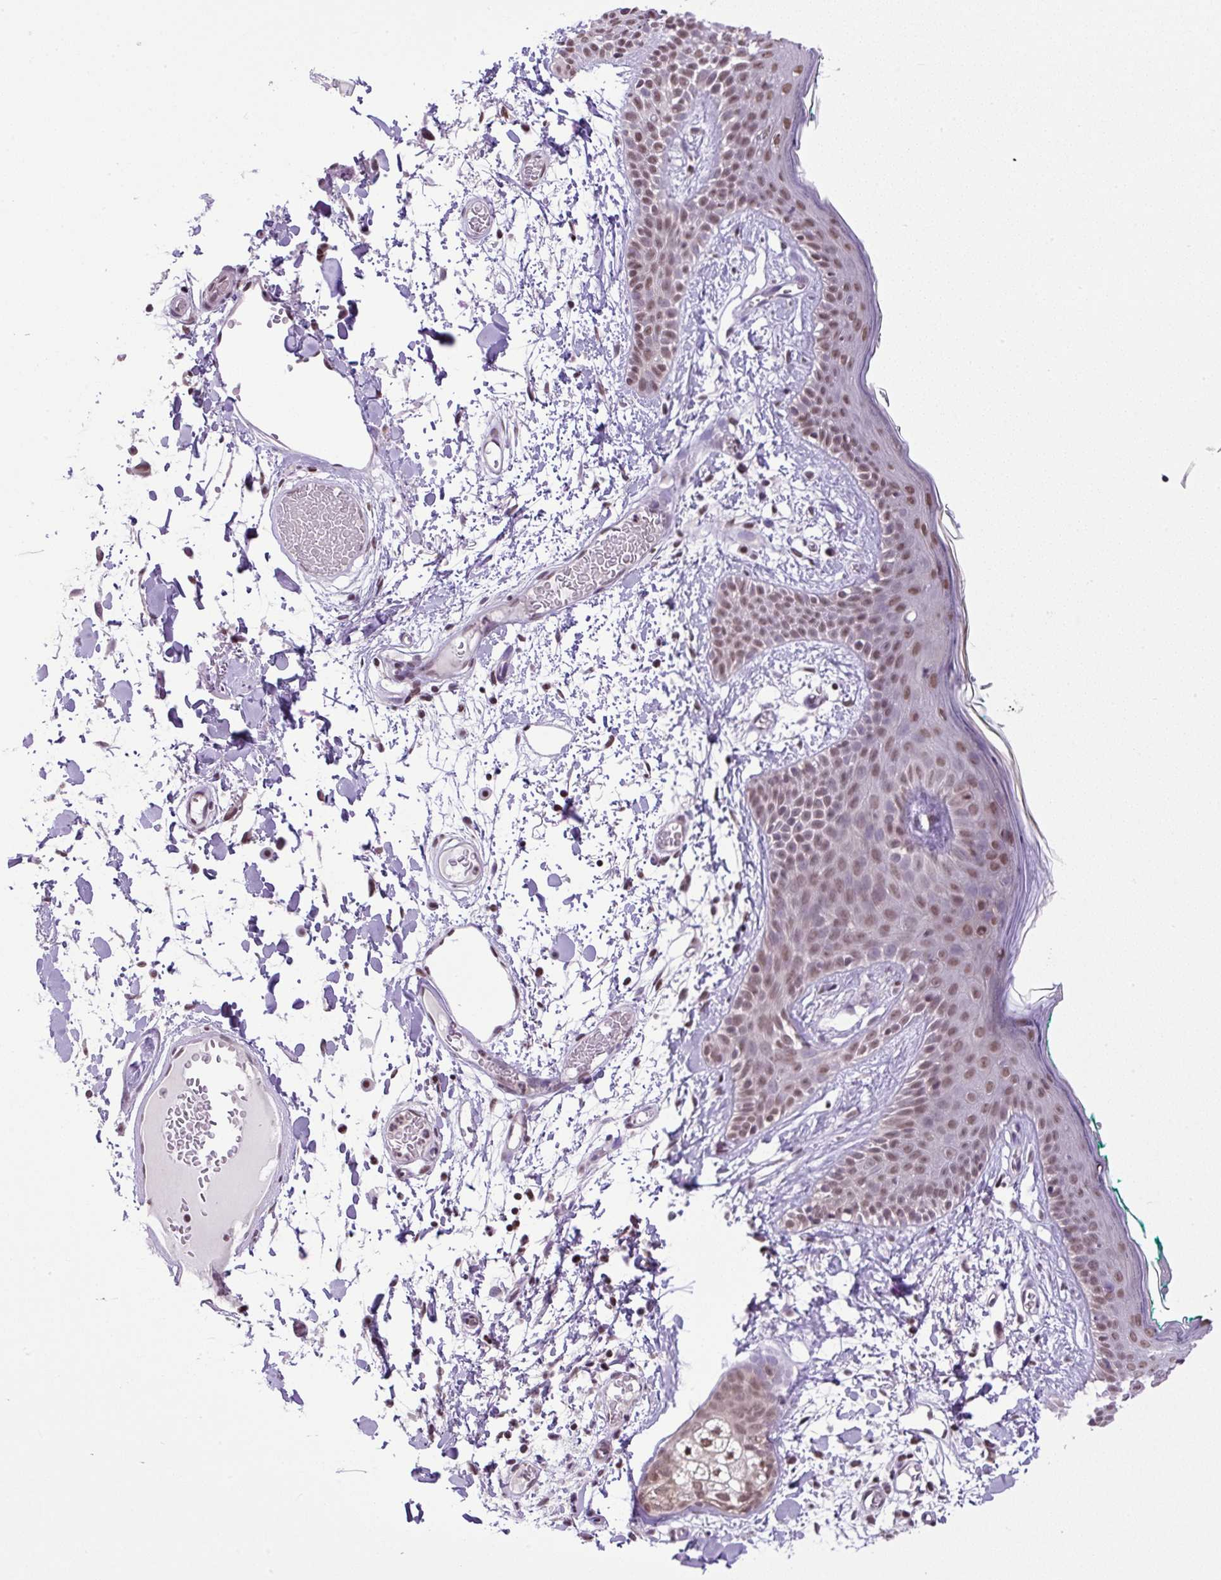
{"staining": {"intensity": "moderate", "quantity": "25%-75%", "location": "nuclear"}, "tissue": "skin", "cell_type": "Fibroblasts", "image_type": "normal", "snomed": [{"axis": "morphology", "description": "Normal tissue, NOS"}, {"axis": "topography", "description": "Skin"}], "caption": "Normal skin was stained to show a protein in brown. There is medium levels of moderate nuclear staining in approximately 25%-75% of fibroblasts. (Brightfield microscopy of DAB IHC at high magnification).", "gene": "SGTA", "patient": {"sex": "male", "age": 79}}